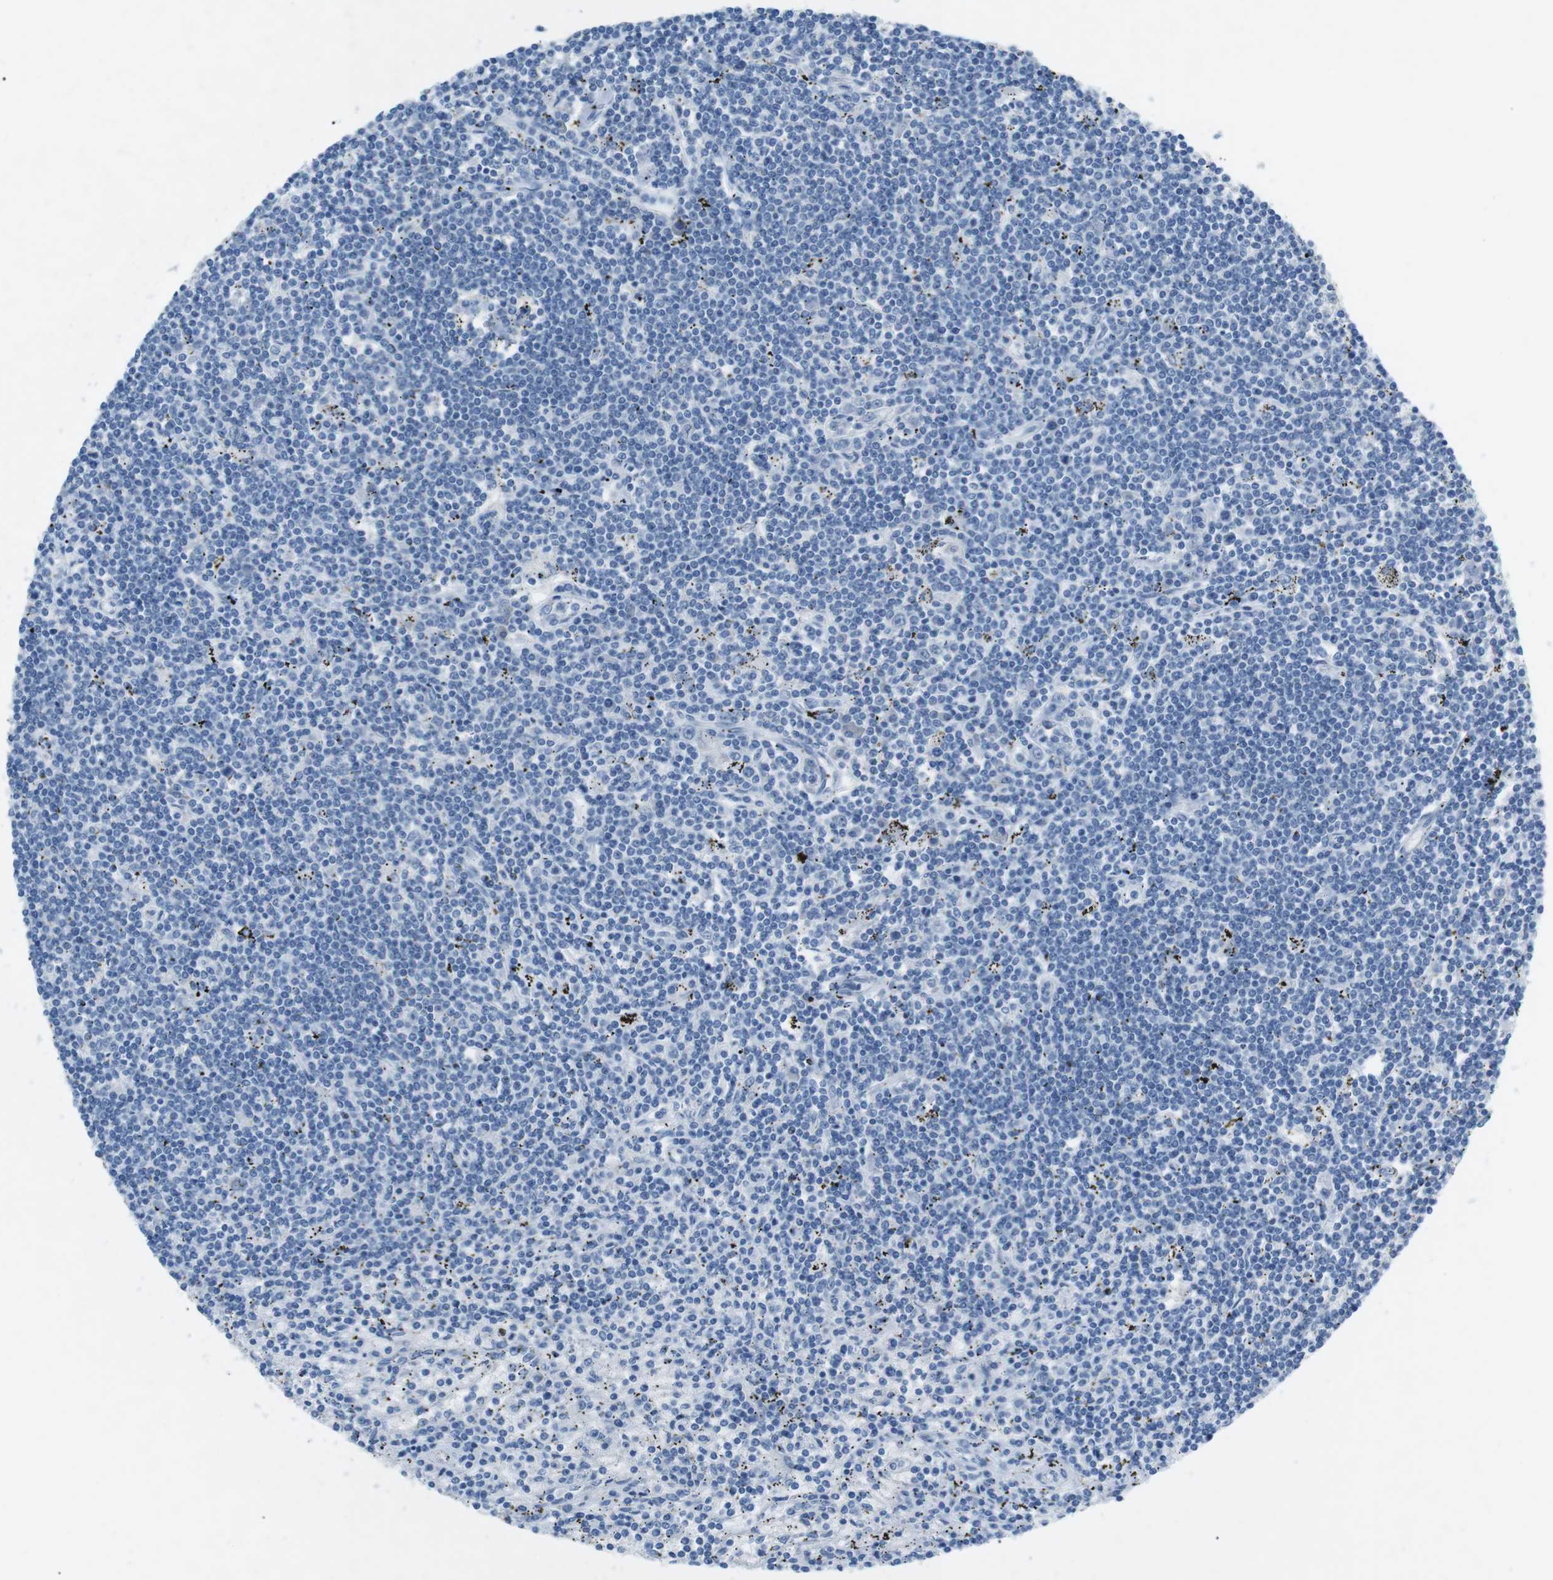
{"staining": {"intensity": "negative", "quantity": "none", "location": "none"}, "tissue": "lymphoma", "cell_type": "Tumor cells", "image_type": "cancer", "snomed": [{"axis": "morphology", "description": "Malignant lymphoma, non-Hodgkin's type, Low grade"}, {"axis": "topography", "description": "Spleen"}], "caption": "The micrograph displays no significant expression in tumor cells of malignant lymphoma, non-Hodgkin's type (low-grade). (DAB immunohistochemistry (IHC), high magnification).", "gene": "SALL4", "patient": {"sex": "male", "age": 76}}